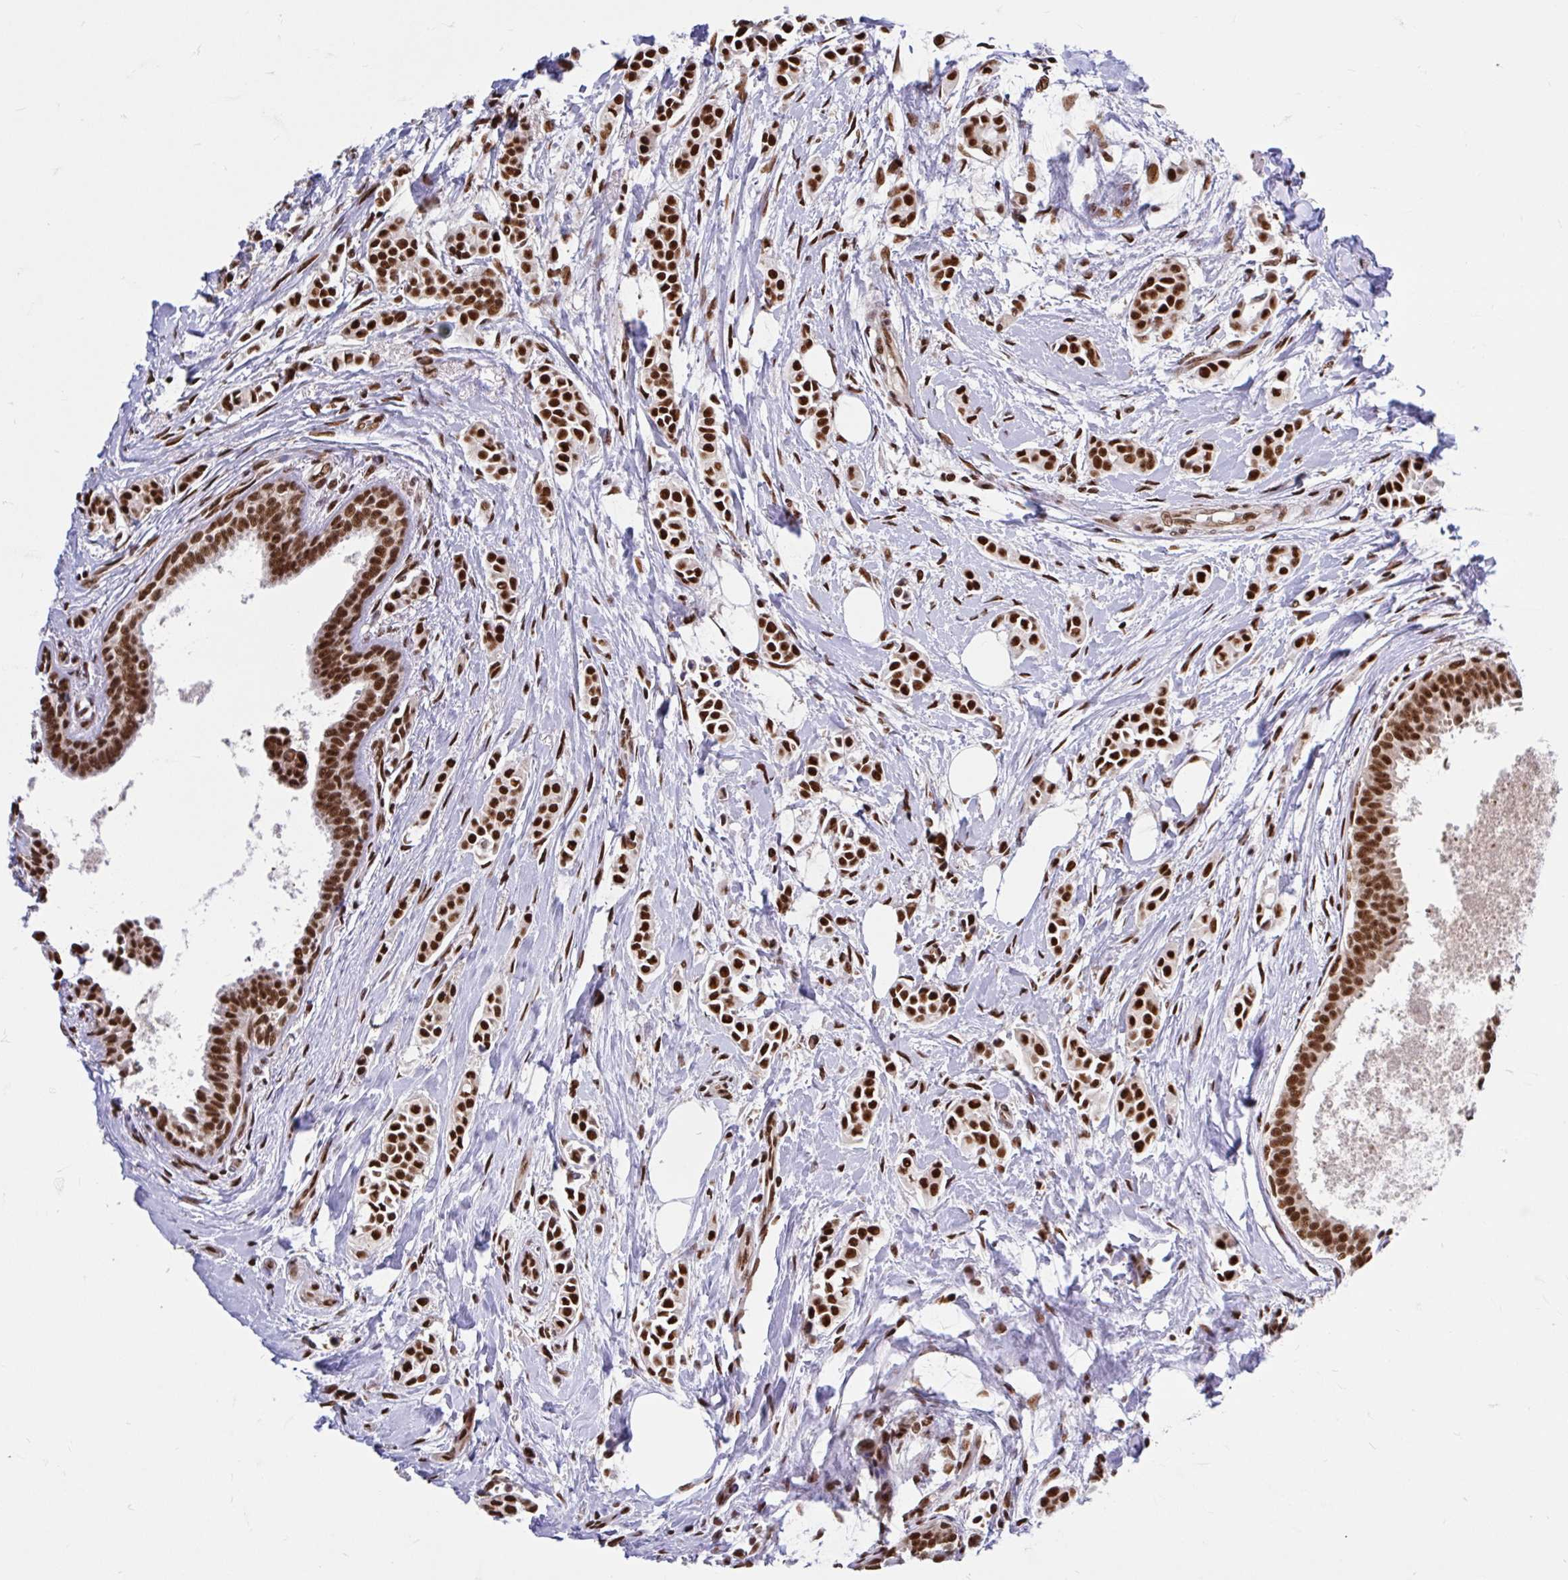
{"staining": {"intensity": "strong", "quantity": ">75%", "location": "nuclear"}, "tissue": "breast cancer", "cell_type": "Tumor cells", "image_type": "cancer", "snomed": [{"axis": "morphology", "description": "Duct carcinoma"}, {"axis": "topography", "description": "Breast"}], "caption": "A high-resolution photomicrograph shows IHC staining of infiltrating ductal carcinoma (breast), which reveals strong nuclear expression in approximately >75% of tumor cells.", "gene": "ABCA9", "patient": {"sex": "female", "age": 64}}